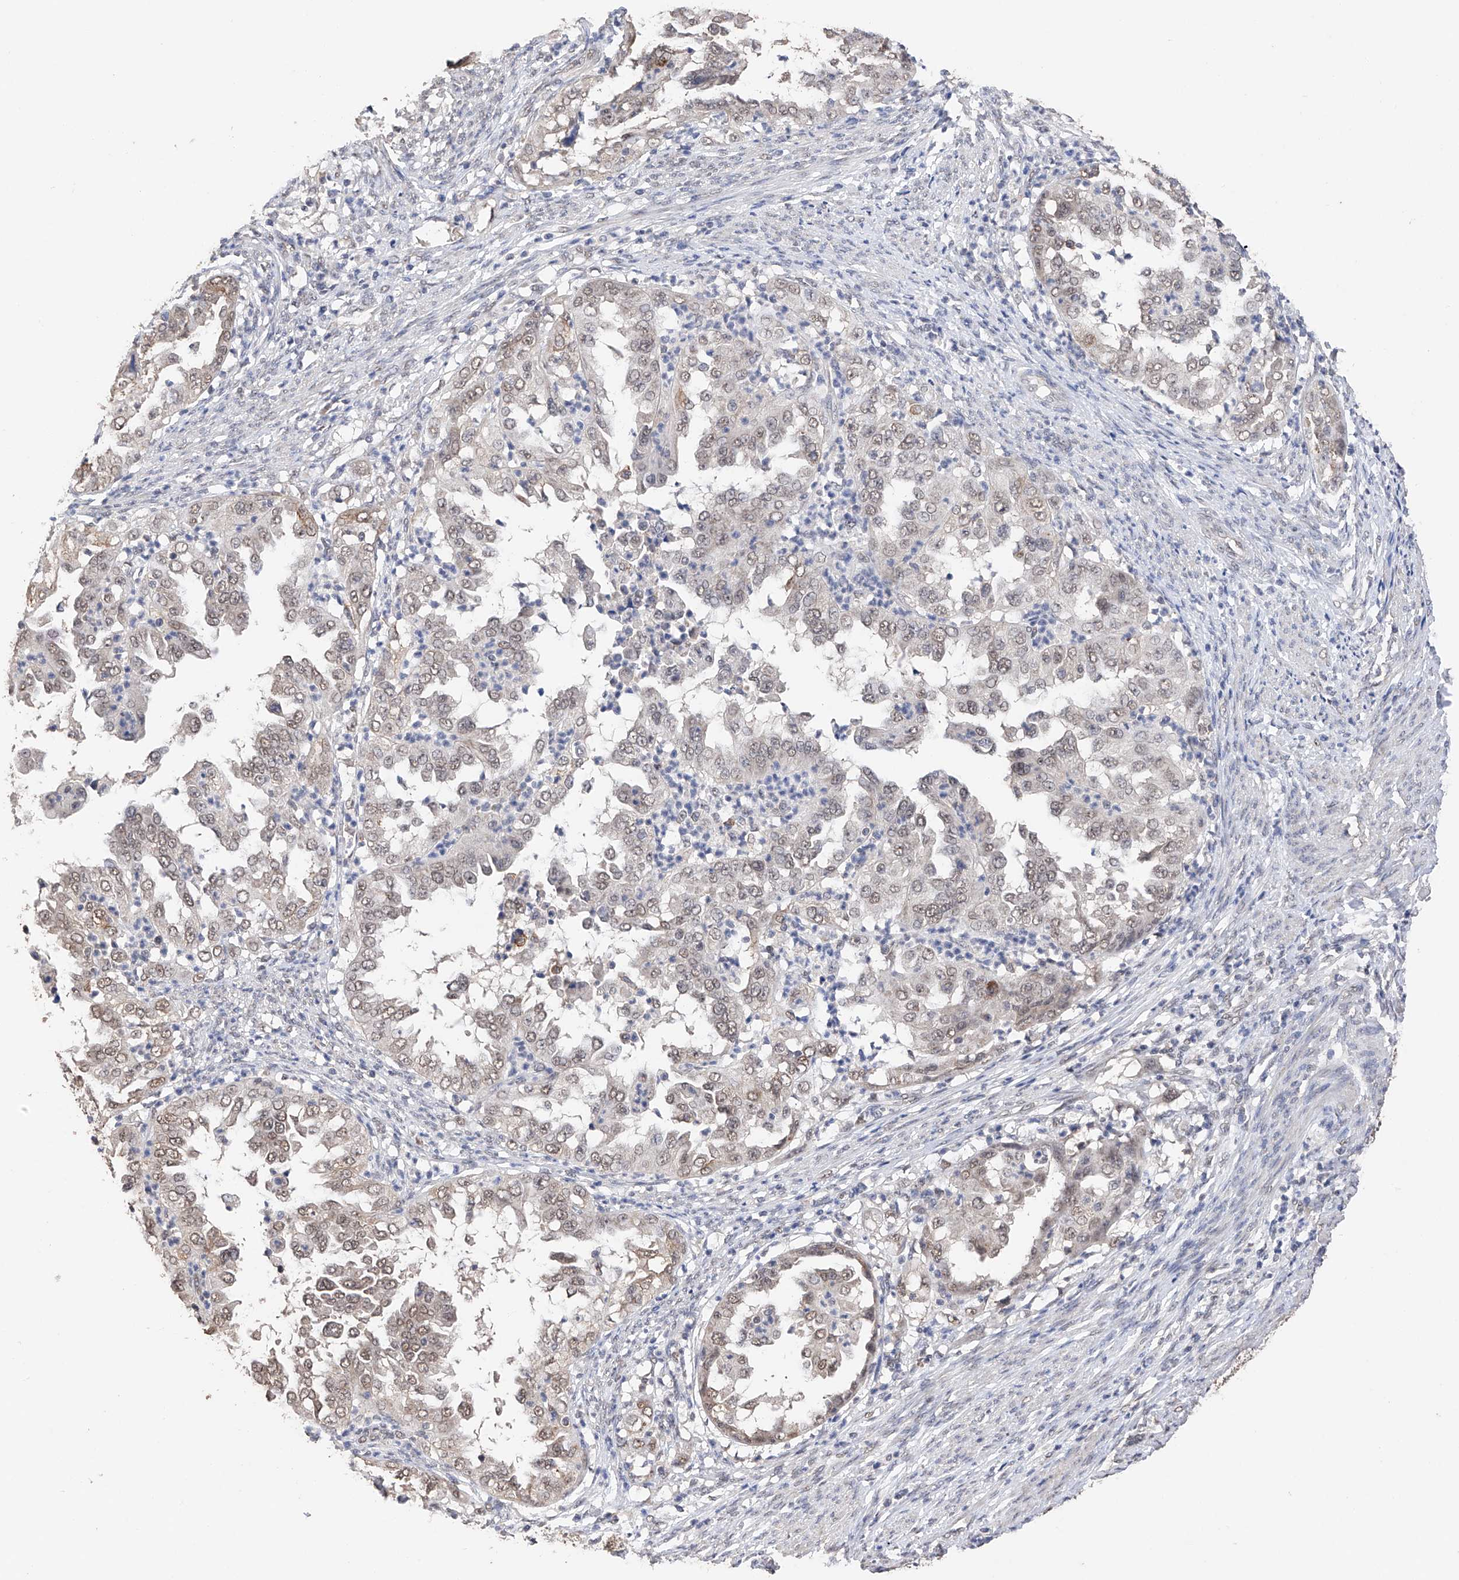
{"staining": {"intensity": "weak", "quantity": ">75%", "location": "nuclear"}, "tissue": "endometrial cancer", "cell_type": "Tumor cells", "image_type": "cancer", "snomed": [{"axis": "morphology", "description": "Adenocarcinoma, NOS"}, {"axis": "topography", "description": "Endometrium"}], "caption": "Immunohistochemistry (IHC) histopathology image of neoplastic tissue: human endometrial adenocarcinoma stained using IHC reveals low levels of weak protein expression localized specifically in the nuclear of tumor cells, appearing as a nuclear brown color.", "gene": "DMAP1", "patient": {"sex": "female", "age": 85}}